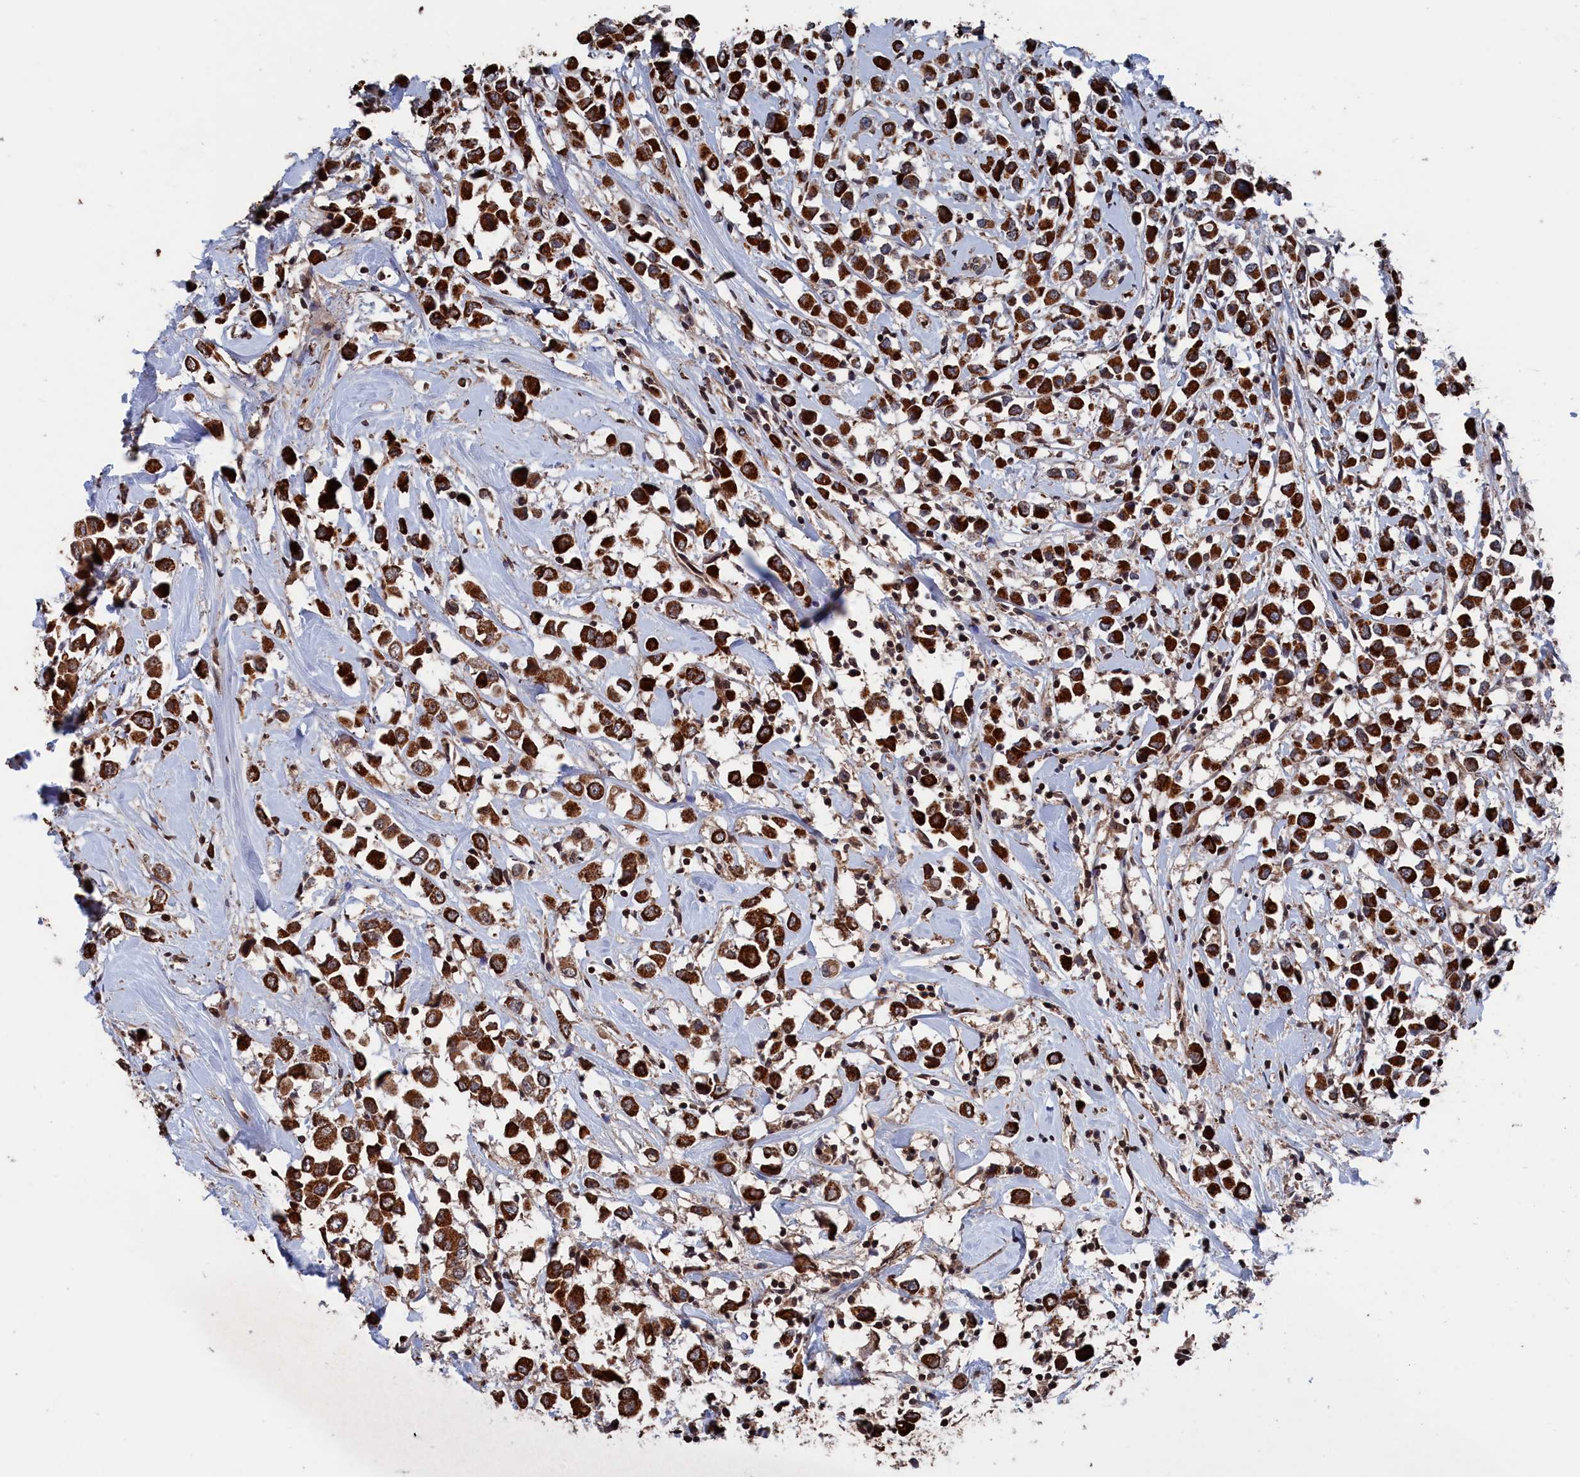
{"staining": {"intensity": "strong", "quantity": ">75%", "location": "cytoplasmic/membranous"}, "tissue": "breast cancer", "cell_type": "Tumor cells", "image_type": "cancer", "snomed": [{"axis": "morphology", "description": "Duct carcinoma"}, {"axis": "topography", "description": "Breast"}], "caption": "About >75% of tumor cells in infiltrating ductal carcinoma (breast) display strong cytoplasmic/membranous protein staining as visualized by brown immunohistochemical staining.", "gene": "PDE12", "patient": {"sex": "female", "age": 61}}